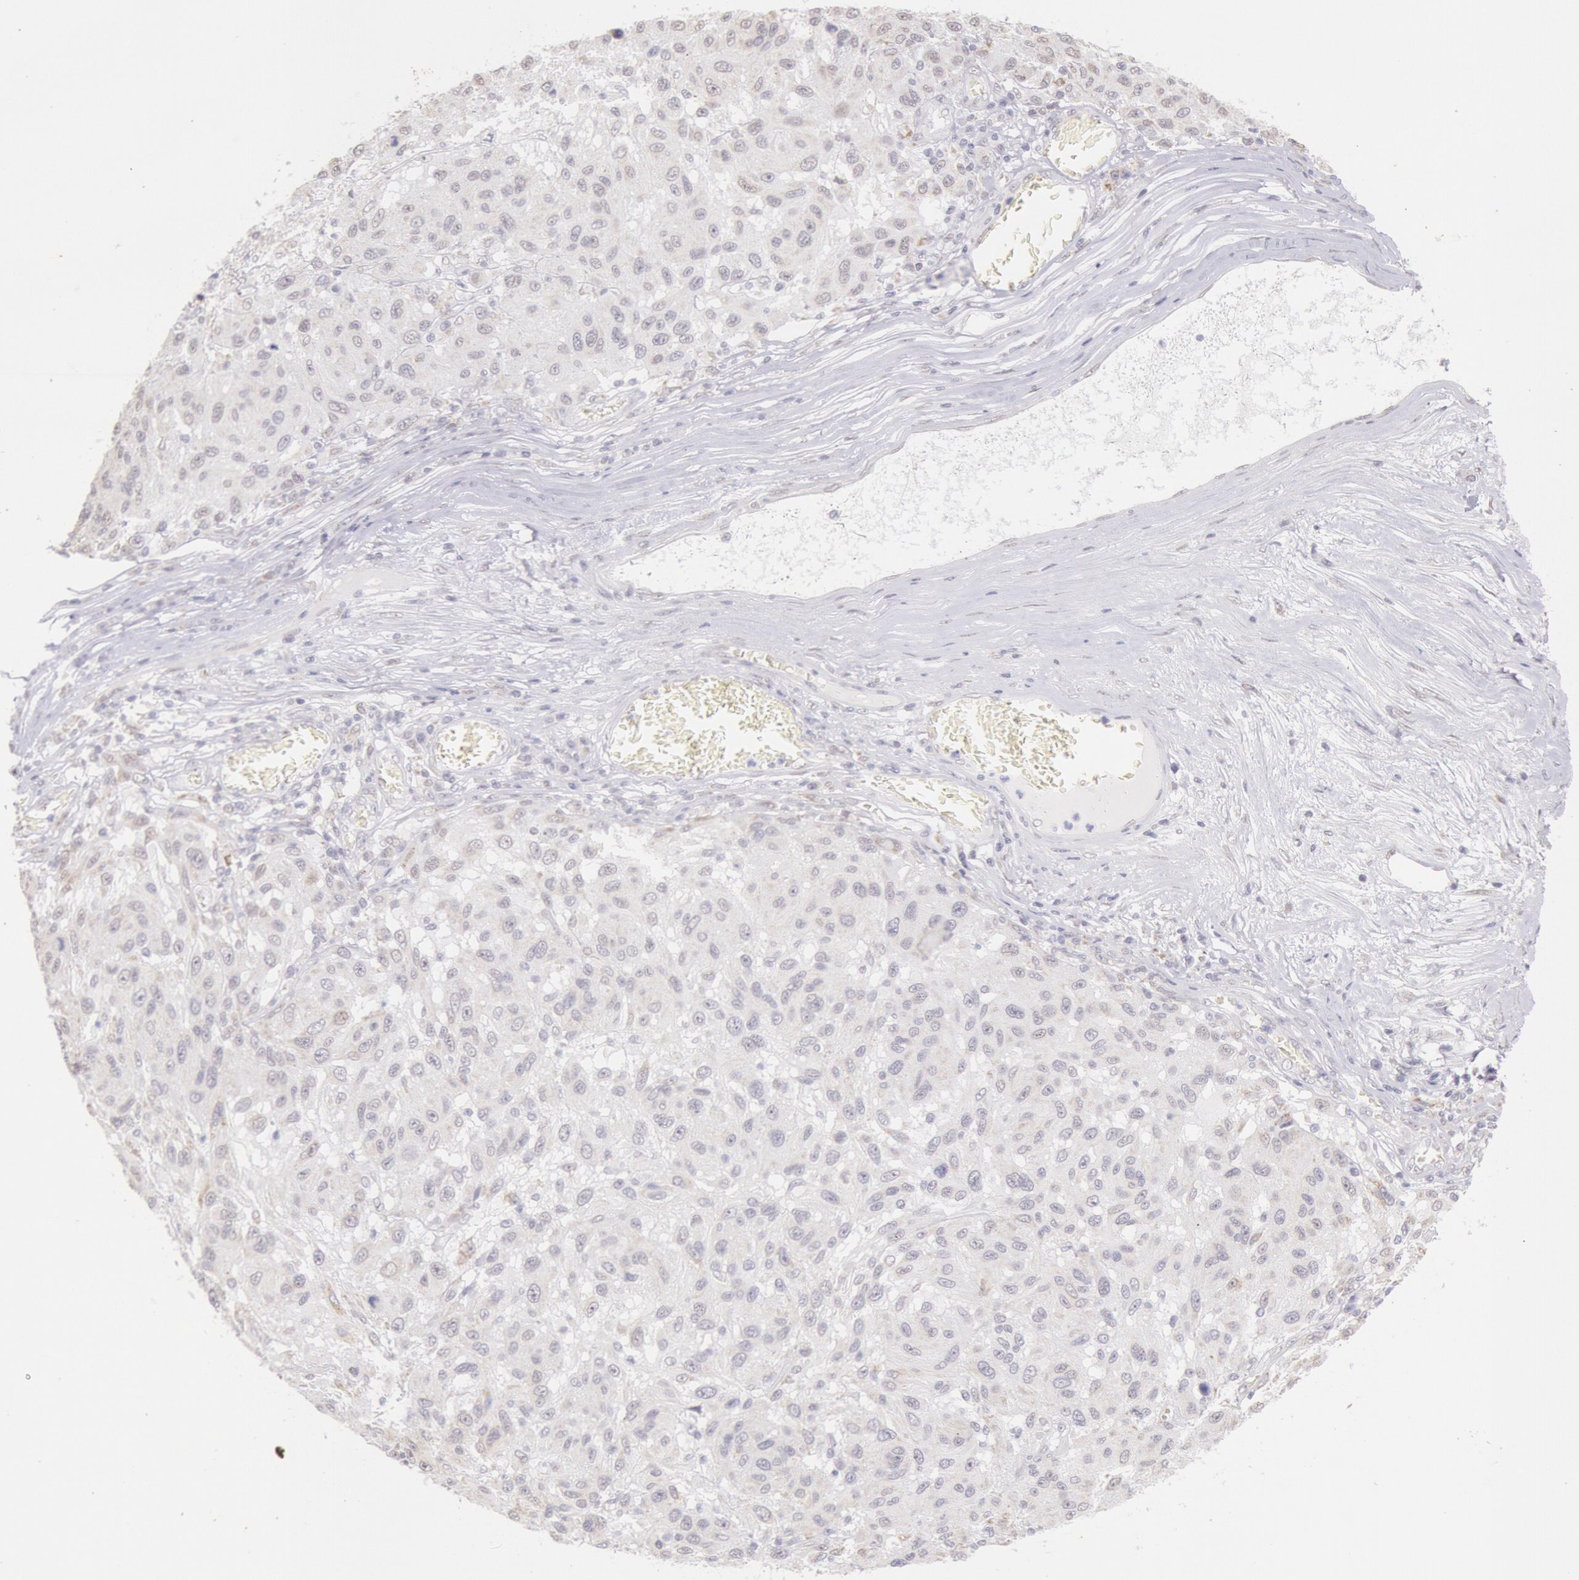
{"staining": {"intensity": "weak", "quantity": "25%-75%", "location": "cytoplasmic/membranous"}, "tissue": "melanoma", "cell_type": "Tumor cells", "image_type": "cancer", "snomed": [{"axis": "morphology", "description": "Malignant melanoma, NOS"}, {"axis": "topography", "description": "Skin"}], "caption": "Immunohistochemical staining of malignant melanoma reveals low levels of weak cytoplasmic/membranous protein positivity in approximately 25%-75% of tumor cells.", "gene": "FRMD6", "patient": {"sex": "female", "age": 77}}